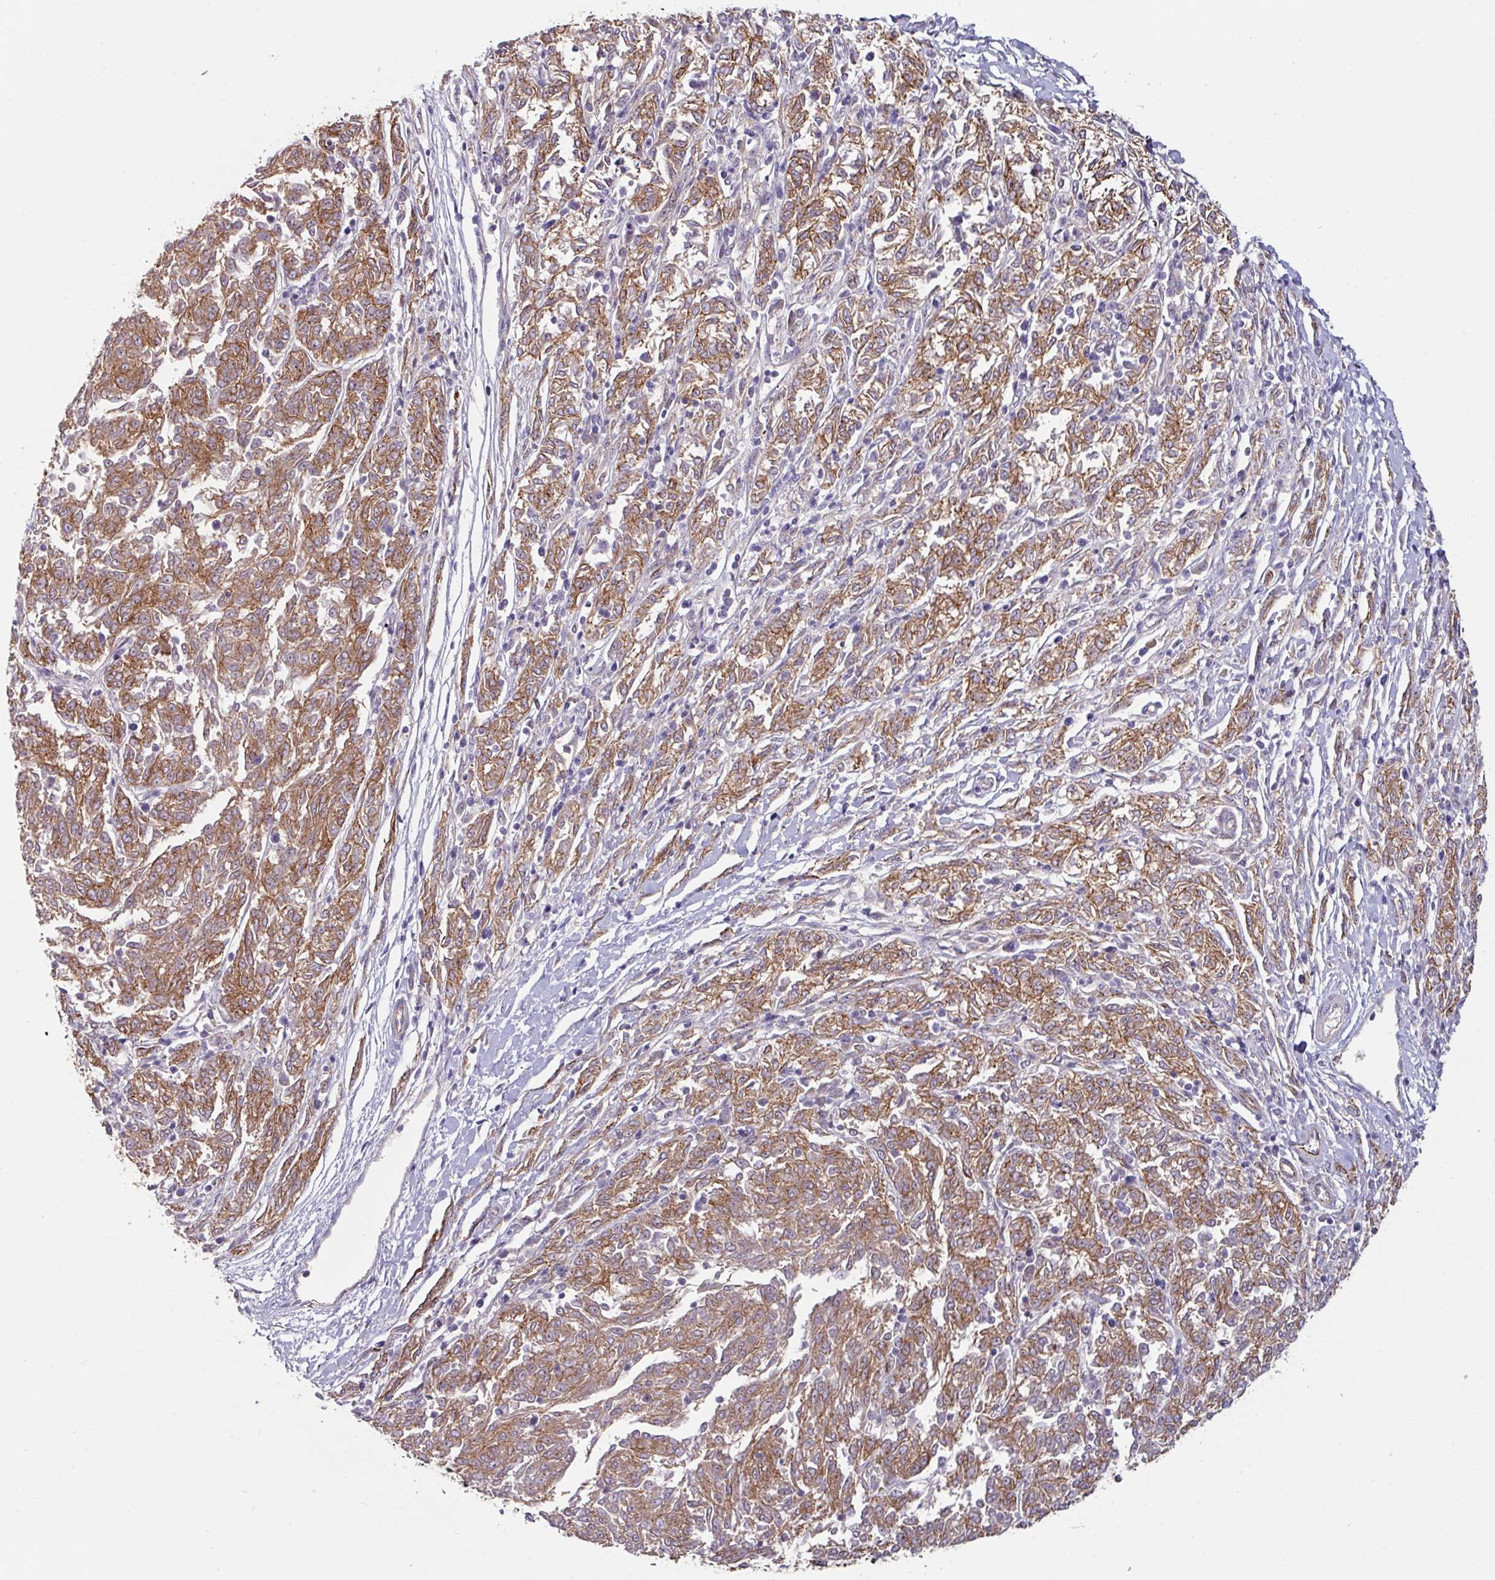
{"staining": {"intensity": "moderate", "quantity": "25%-75%", "location": "cytoplasmic/membranous"}, "tissue": "melanoma", "cell_type": "Tumor cells", "image_type": "cancer", "snomed": [{"axis": "morphology", "description": "Malignant melanoma, NOS"}, {"axis": "topography", "description": "Skin"}], "caption": "IHC histopathology image of malignant melanoma stained for a protein (brown), which displays medium levels of moderate cytoplasmic/membranous staining in about 25%-75% of tumor cells.", "gene": "JUP", "patient": {"sex": "female", "age": 72}}